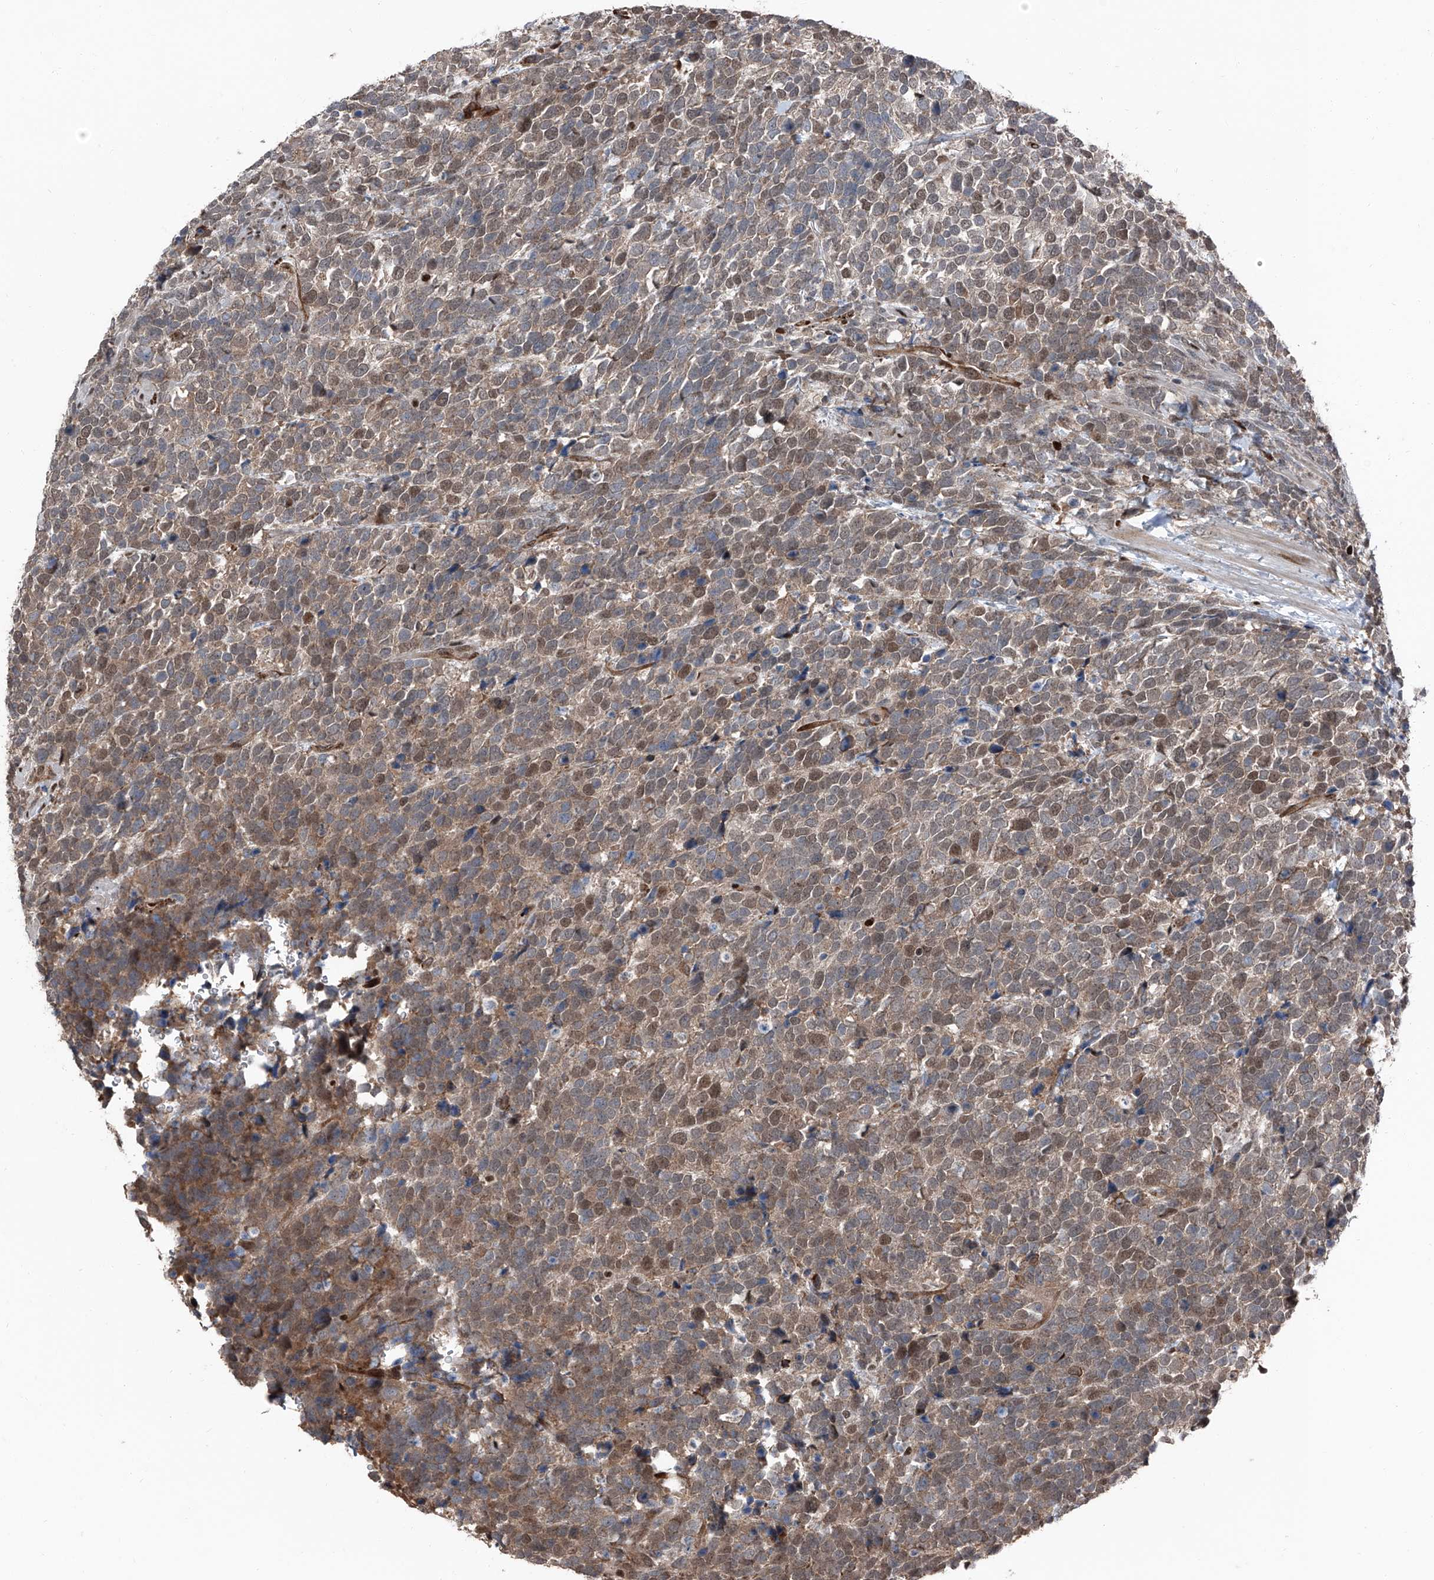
{"staining": {"intensity": "moderate", "quantity": ">75%", "location": "cytoplasmic/membranous,nuclear"}, "tissue": "urothelial cancer", "cell_type": "Tumor cells", "image_type": "cancer", "snomed": [{"axis": "morphology", "description": "Urothelial carcinoma, High grade"}, {"axis": "topography", "description": "Urinary bladder"}], "caption": "Immunohistochemistry of human urothelial carcinoma (high-grade) displays medium levels of moderate cytoplasmic/membranous and nuclear staining in about >75% of tumor cells. (DAB (3,3'-diaminobenzidine) = brown stain, brightfield microscopy at high magnification).", "gene": "FKBP5", "patient": {"sex": "female", "age": 82}}